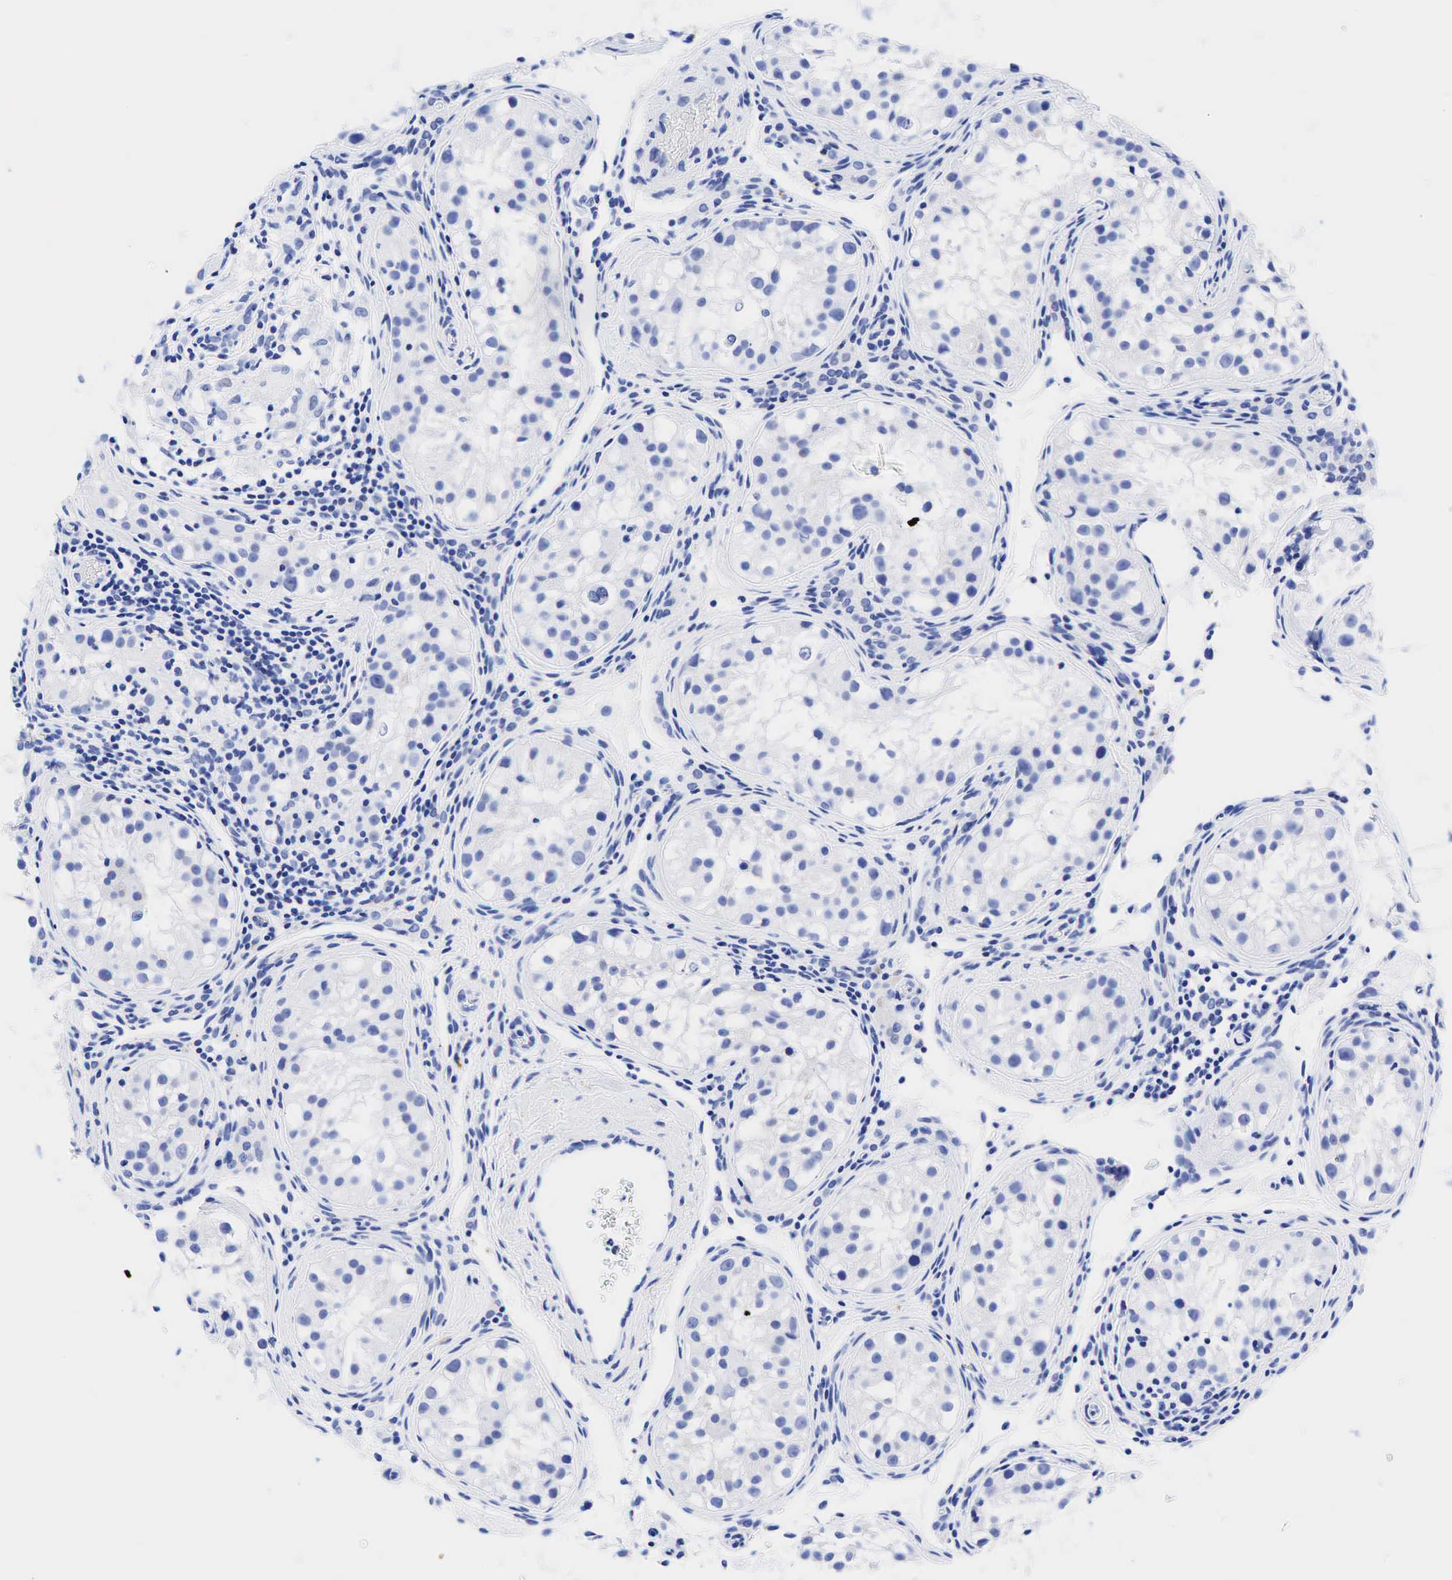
{"staining": {"intensity": "weak", "quantity": "25%-75%", "location": "cytoplasmic/membranous"}, "tissue": "testis", "cell_type": "Cells in seminiferous ducts", "image_type": "normal", "snomed": [{"axis": "morphology", "description": "Normal tissue, NOS"}, {"axis": "topography", "description": "Testis"}], "caption": "About 25%-75% of cells in seminiferous ducts in normal testis display weak cytoplasmic/membranous protein expression as visualized by brown immunohistochemical staining.", "gene": "CHGA", "patient": {"sex": "male", "age": 24}}